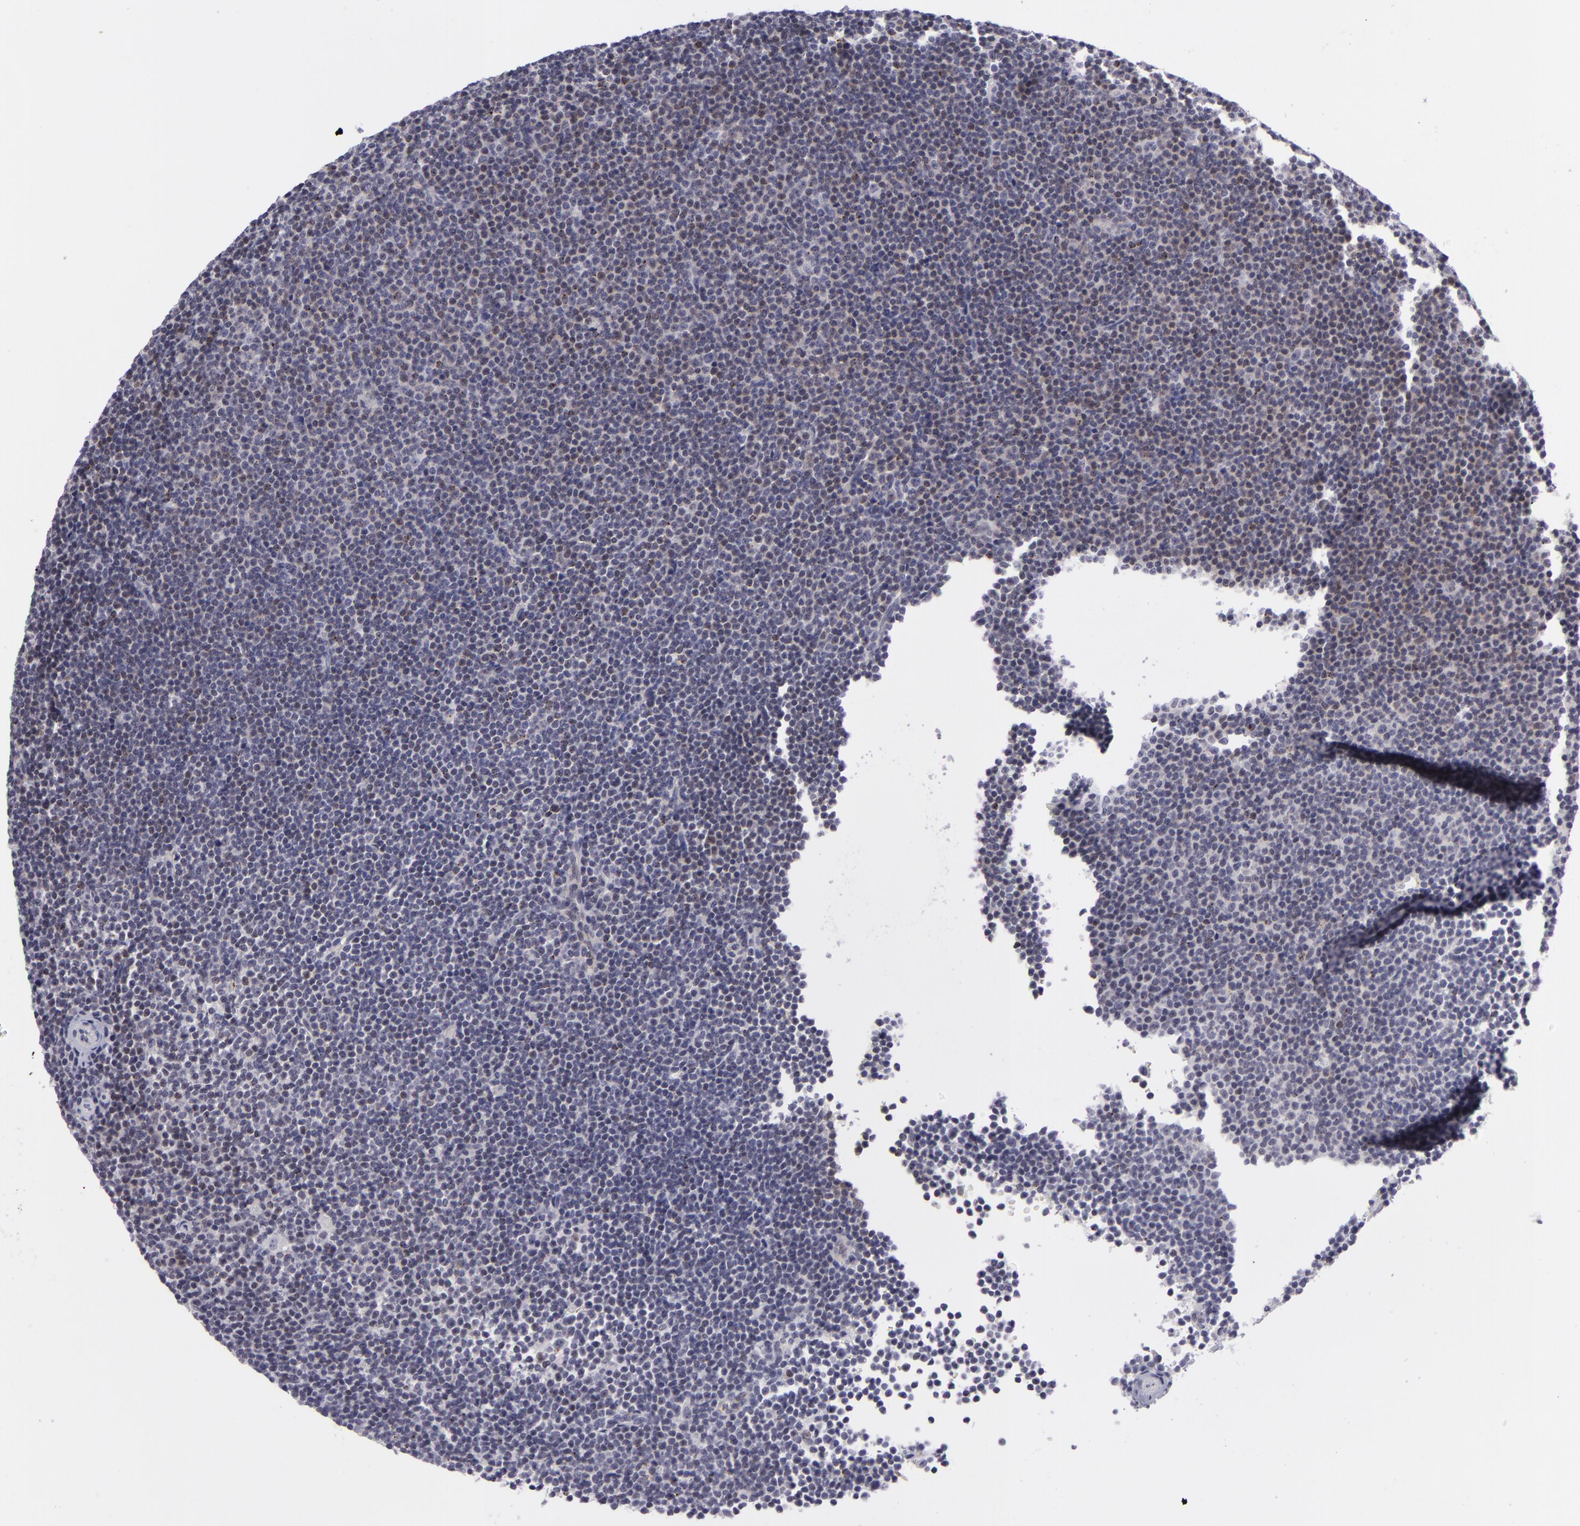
{"staining": {"intensity": "negative", "quantity": "none", "location": "none"}, "tissue": "lymphoma", "cell_type": "Tumor cells", "image_type": "cancer", "snomed": [{"axis": "morphology", "description": "Malignant lymphoma, non-Hodgkin's type, Low grade"}, {"axis": "topography", "description": "Lymph node"}], "caption": "A high-resolution image shows immunohistochemistry (IHC) staining of lymphoma, which exhibits no significant positivity in tumor cells.", "gene": "CTNNB1", "patient": {"sex": "female", "age": 69}}